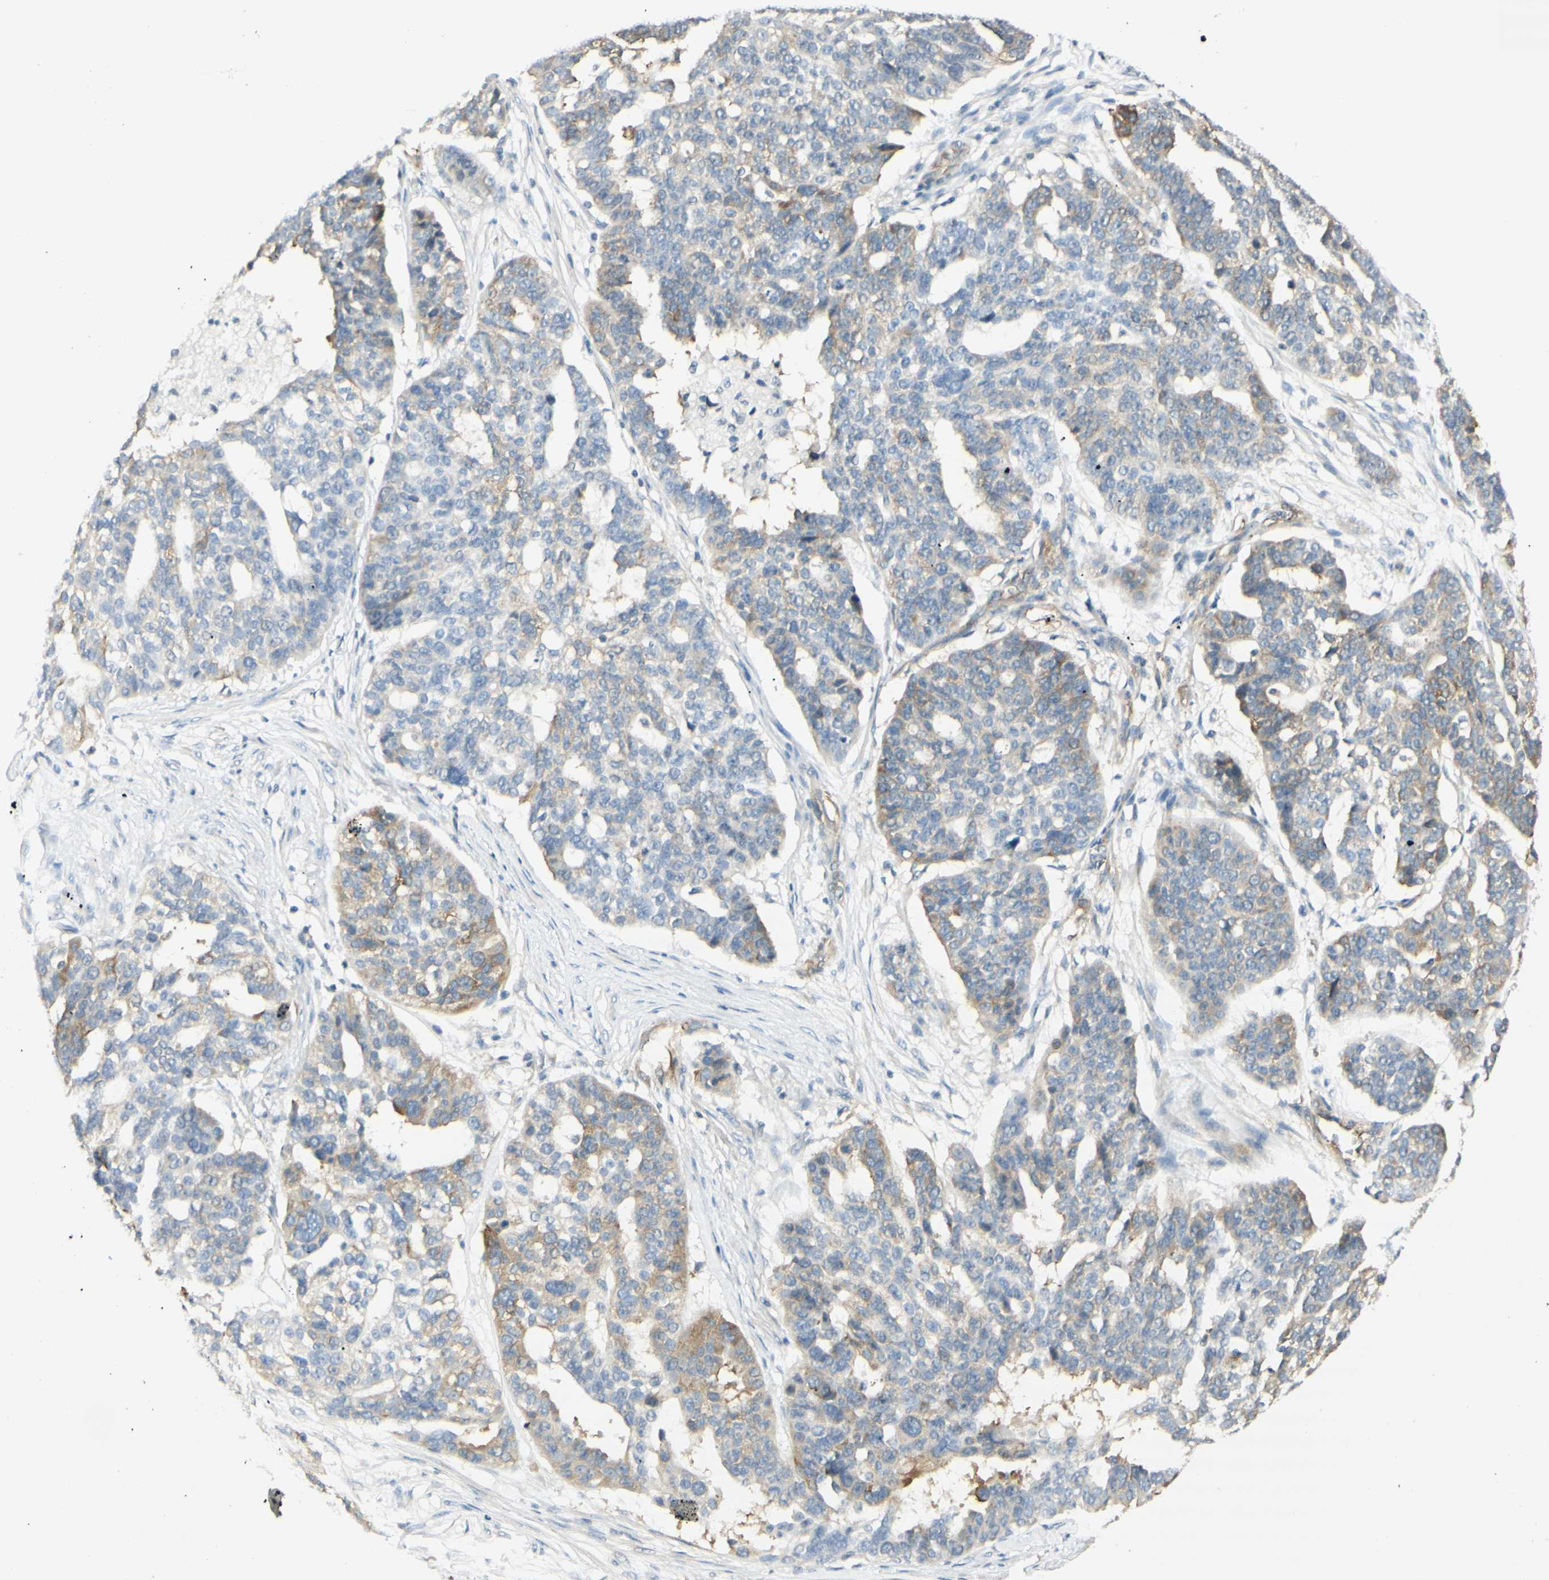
{"staining": {"intensity": "weak", "quantity": "<25%", "location": "cytoplasmic/membranous"}, "tissue": "ovarian cancer", "cell_type": "Tumor cells", "image_type": "cancer", "snomed": [{"axis": "morphology", "description": "Cystadenocarcinoma, serous, NOS"}, {"axis": "topography", "description": "Ovary"}], "caption": "Human ovarian serous cystadenocarcinoma stained for a protein using IHC demonstrates no staining in tumor cells.", "gene": "MAP1B", "patient": {"sex": "female", "age": 59}}